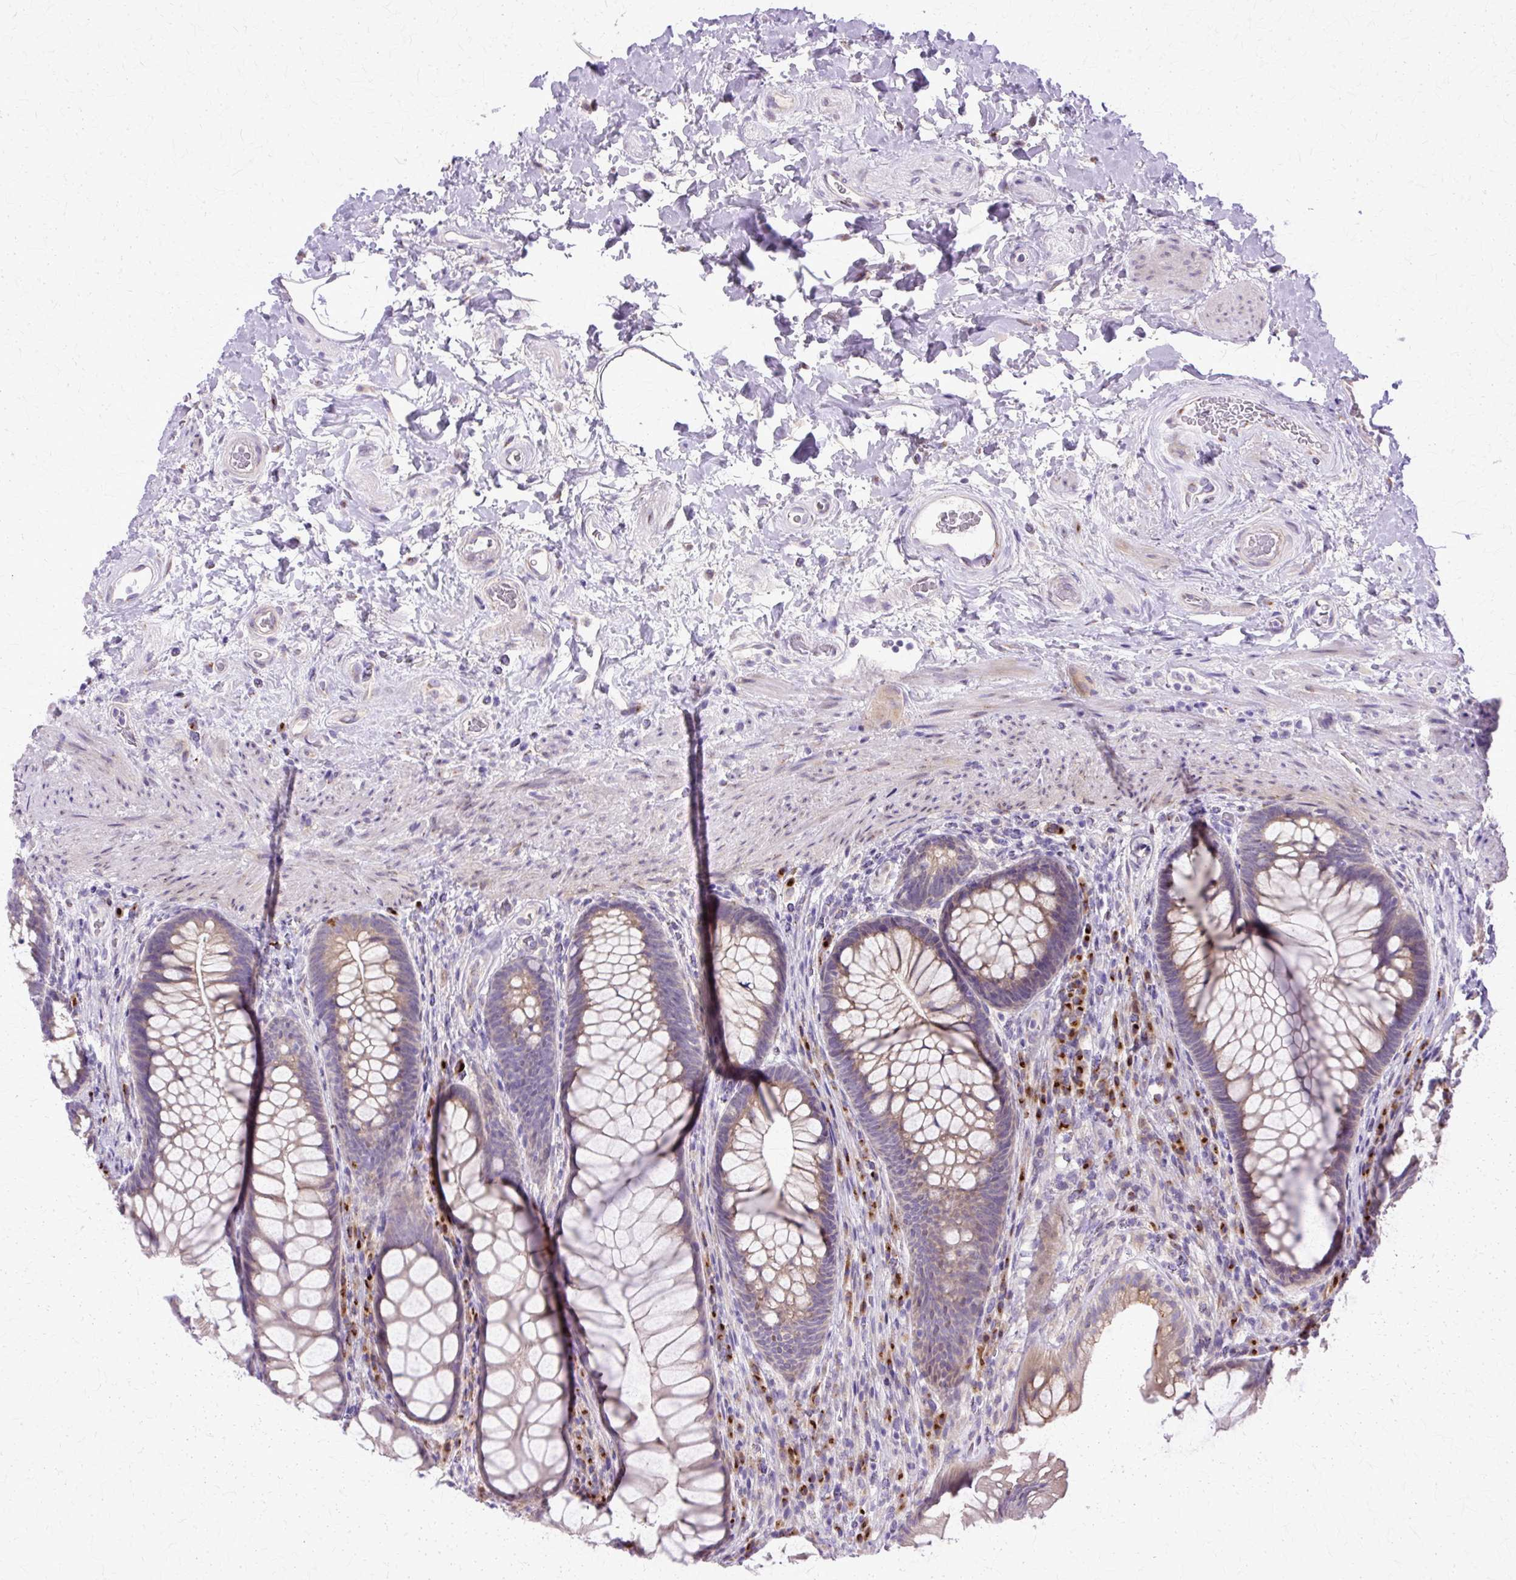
{"staining": {"intensity": "weak", "quantity": "25%-75%", "location": "cytoplasmic/membranous"}, "tissue": "rectum", "cell_type": "Glandular cells", "image_type": "normal", "snomed": [{"axis": "morphology", "description": "Normal tissue, NOS"}, {"axis": "topography", "description": "Rectum"}], "caption": "Immunohistochemistry photomicrograph of normal rectum stained for a protein (brown), which reveals low levels of weak cytoplasmic/membranous staining in approximately 25%-75% of glandular cells.", "gene": "TBC1D3B", "patient": {"sex": "male", "age": 53}}